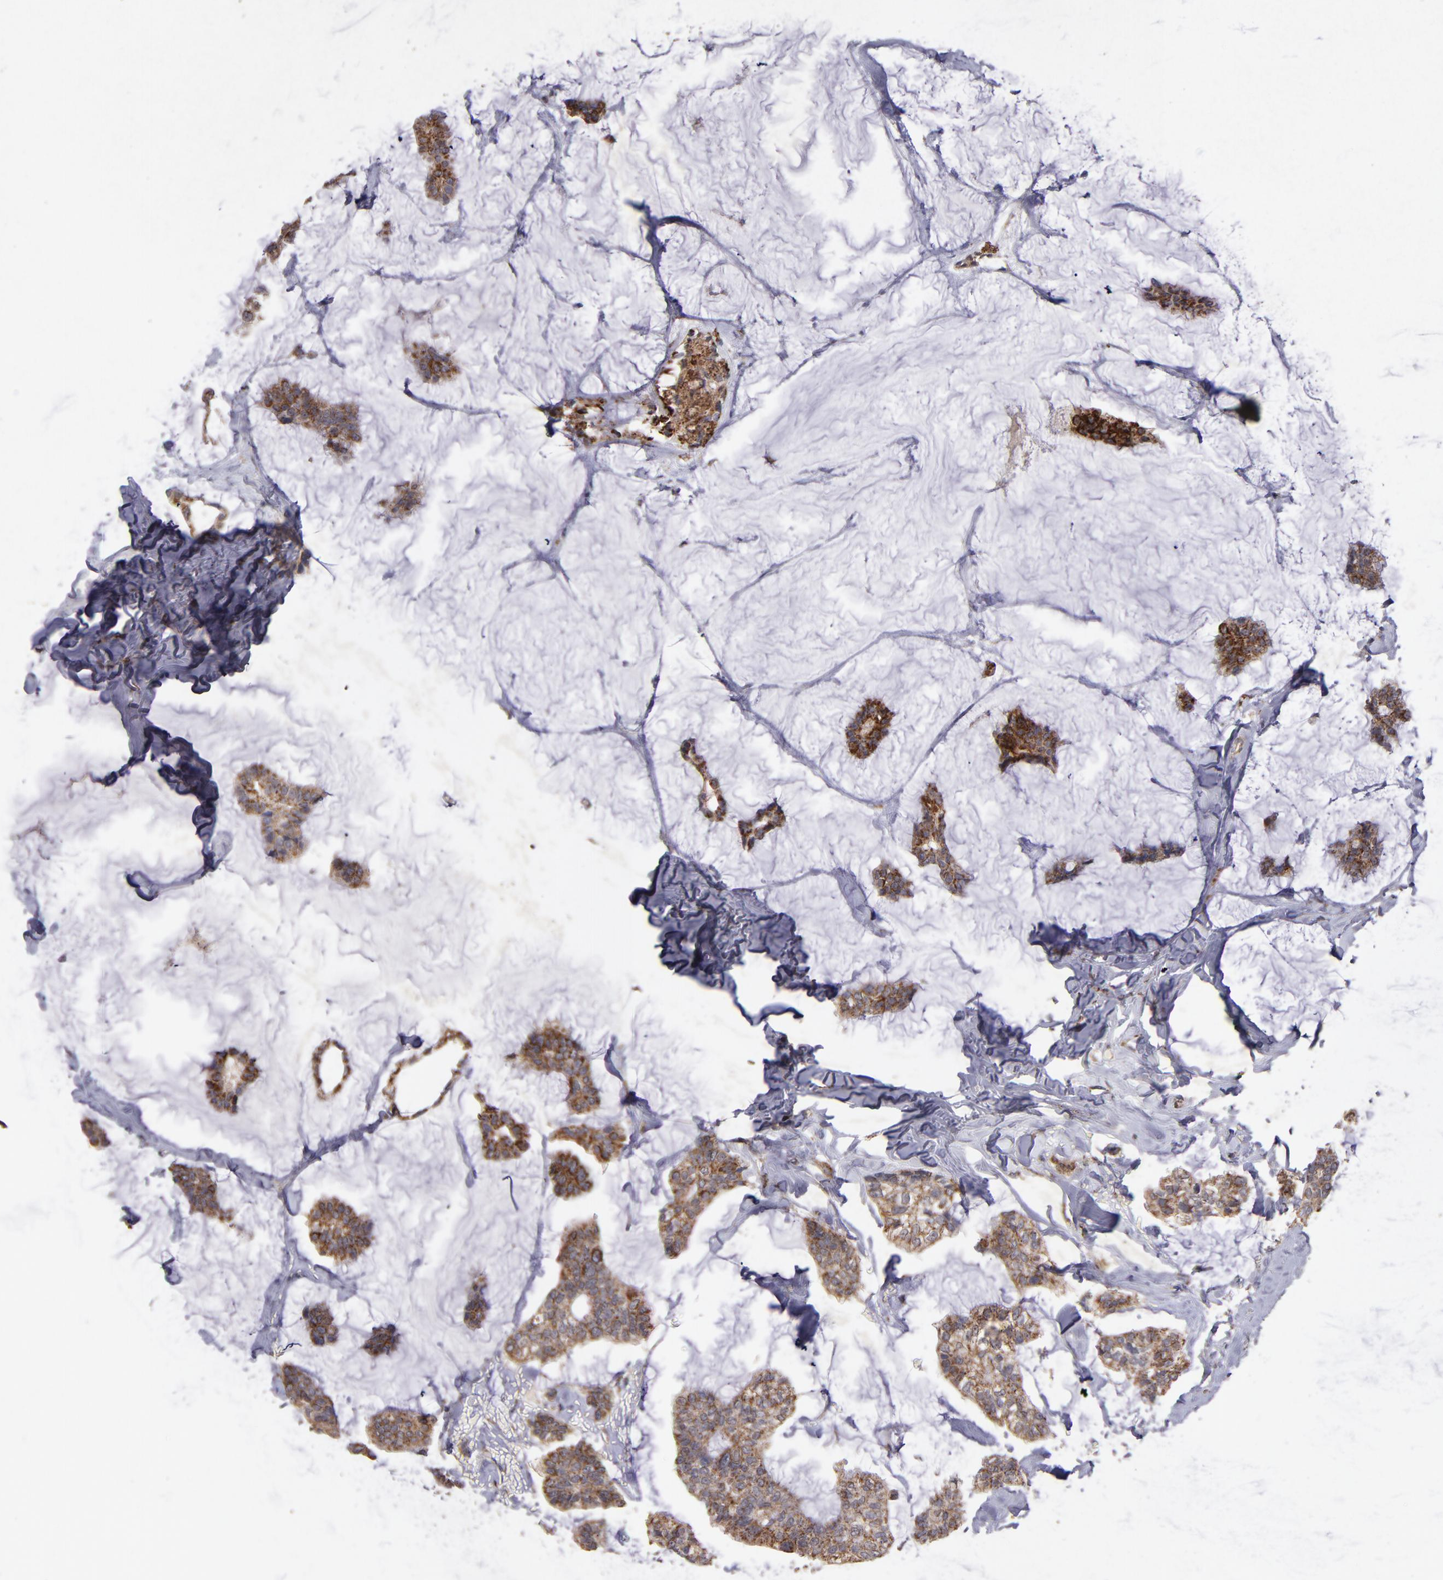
{"staining": {"intensity": "moderate", "quantity": ">75%", "location": "cytoplasmic/membranous"}, "tissue": "breast cancer", "cell_type": "Tumor cells", "image_type": "cancer", "snomed": [{"axis": "morphology", "description": "Duct carcinoma"}, {"axis": "topography", "description": "Breast"}], "caption": "A brown stain shows moderate cytoplasmic/membranous staining of a protein in infiltrating ductal carcinoma (breast) tumor cells. Using DAB (brown) and hematoxylin (blue) stains, captured at high magnification using brightfield microscopy.", "gene": "TIMM9", "patient": {"sex": "female", "age": 93}}